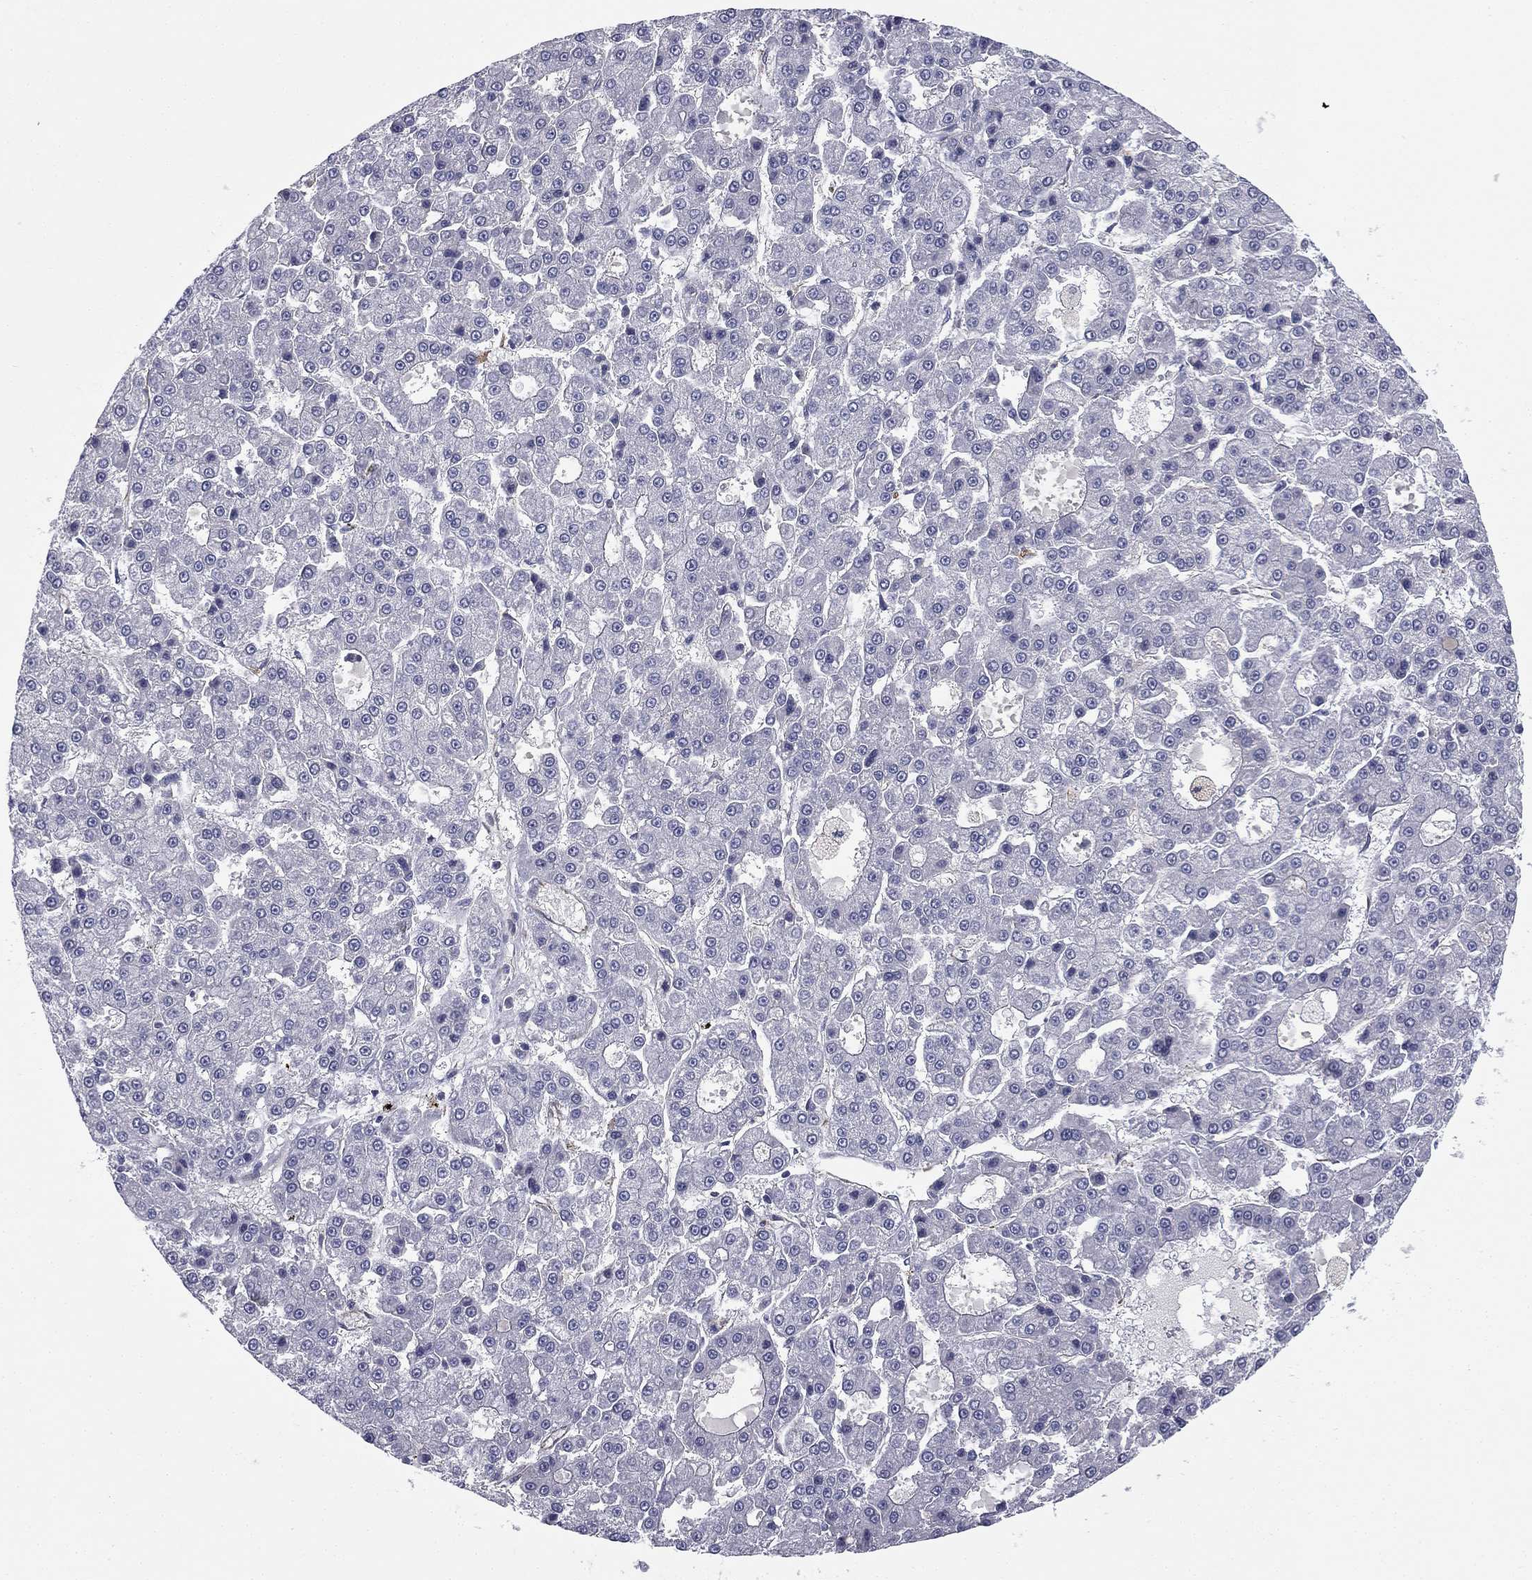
{"staining": {"intensity": "negative", "quantity": "none", "location": "none"}, "tissue": "liver cancer", "cell_type": "Tumor cells", "image_type": "cancer", "snomed": [{"axis": "morphology", "description": "Carcinoma, Hepatocellular, NOS"}, {"axis": "topography", "description": "Liver"}], "caption": "This is an immunohistochemistry histopathology image of human liver hepatocellular carcinoma. There is no expression in tumor cells.", "gene": "SCUBE1", "patient": {"sex": "male", "age": 70}}